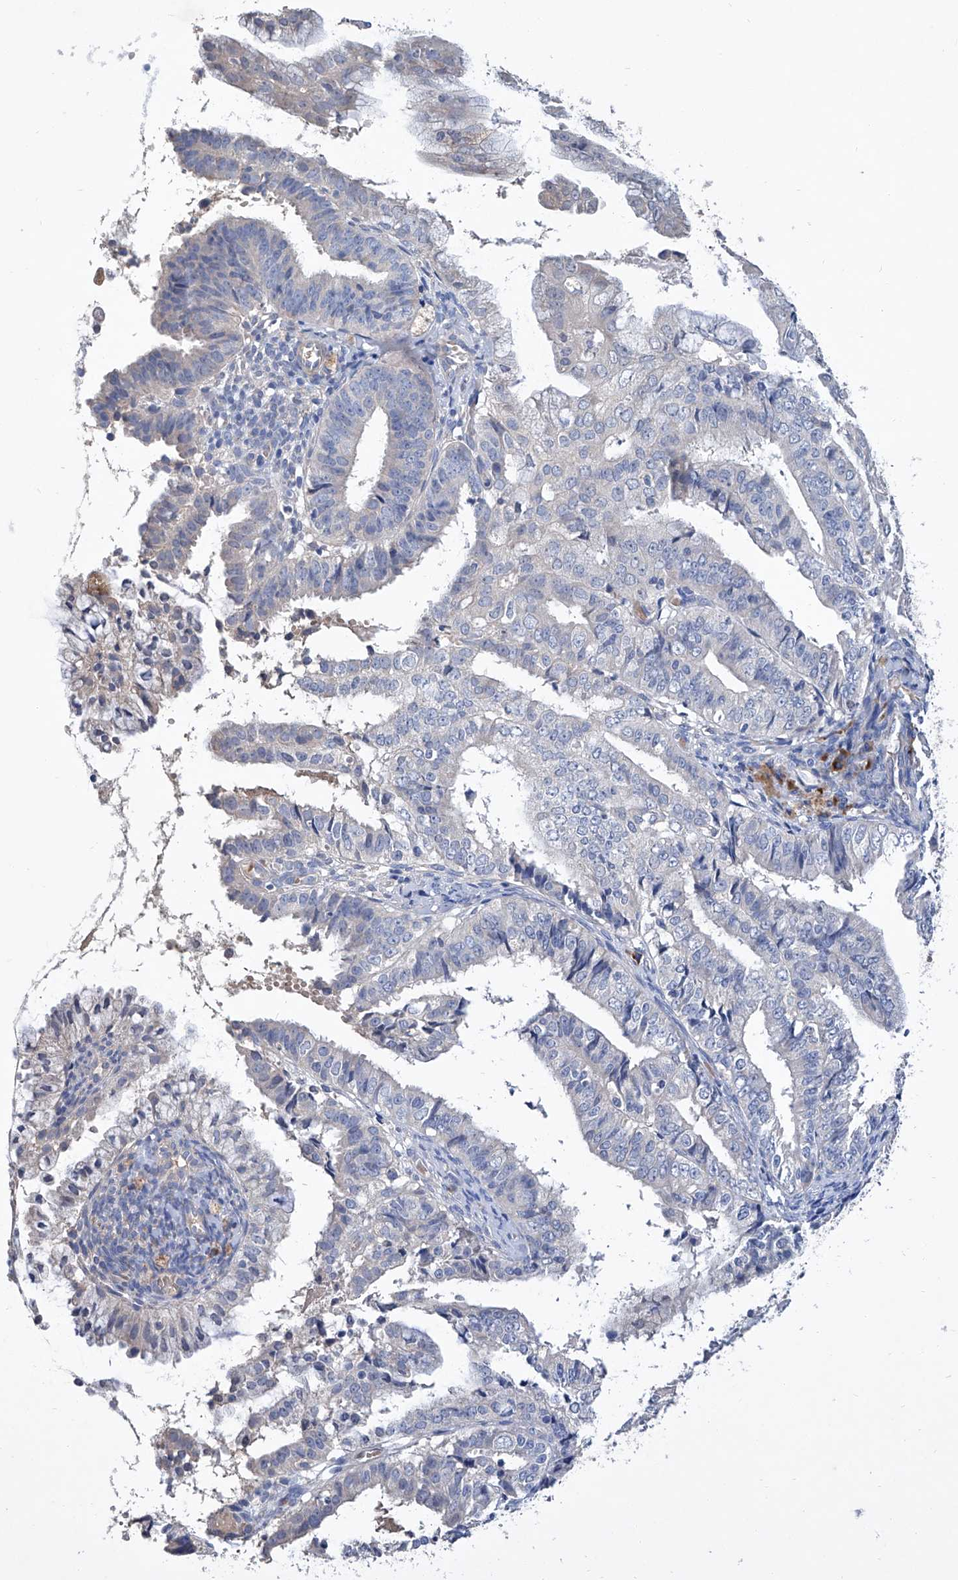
{"staining": {"intensity": "negative", "quantity": "none", "location": "none"}, "tissue": "endometrial cancer", "cell_type": "Tumor cells", "image_type": "cancer", "snomed": [{"axis": "morphology", "description": "Adenocarcinoma, NOS"}, {"axis": "topography", "description": "Endometrium"}], "caption": "Tumor cells show no significant positivity in endometrial adenocarcinoma. (DAB (3,3'-diaminobenzidine) immunohistochemistry (IHC), high magnification).", "gene": "GPT", "patient": {"sex": "female", "age": 63}}